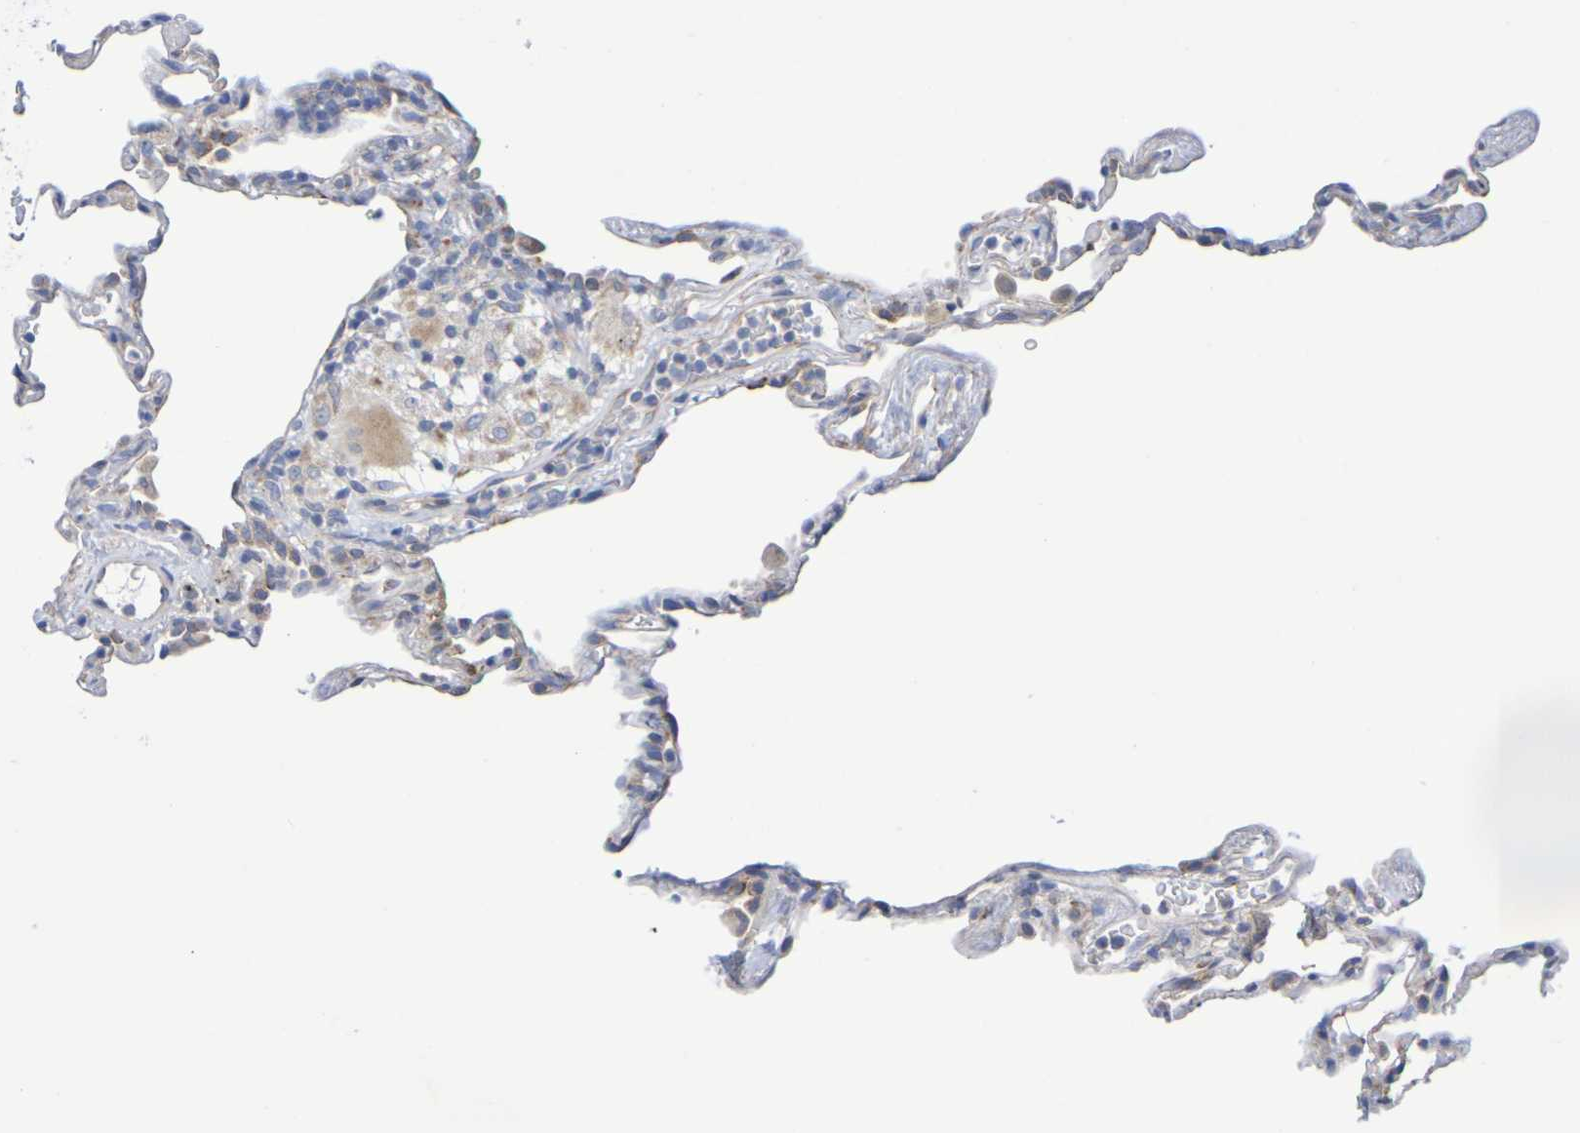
{"staining": {"intensity": "weak", "quantity": "<25%", "location": "cytoplasmic/membranous"}, "tissue": "lung", "cell_type": "Alveolar cells", "image_type": "normal", "snomed": [{"axis": "morphology", "description": "Normal tissue, NOS"}, {"axis": "topography", "description": "Lung"}], "caption": "This is an IHC histopathology image of unremarkable human lung. There is no positivity in alveolar cells.", "gene": "TMCC3", "patient": {"sex": "male", "age": 59}}